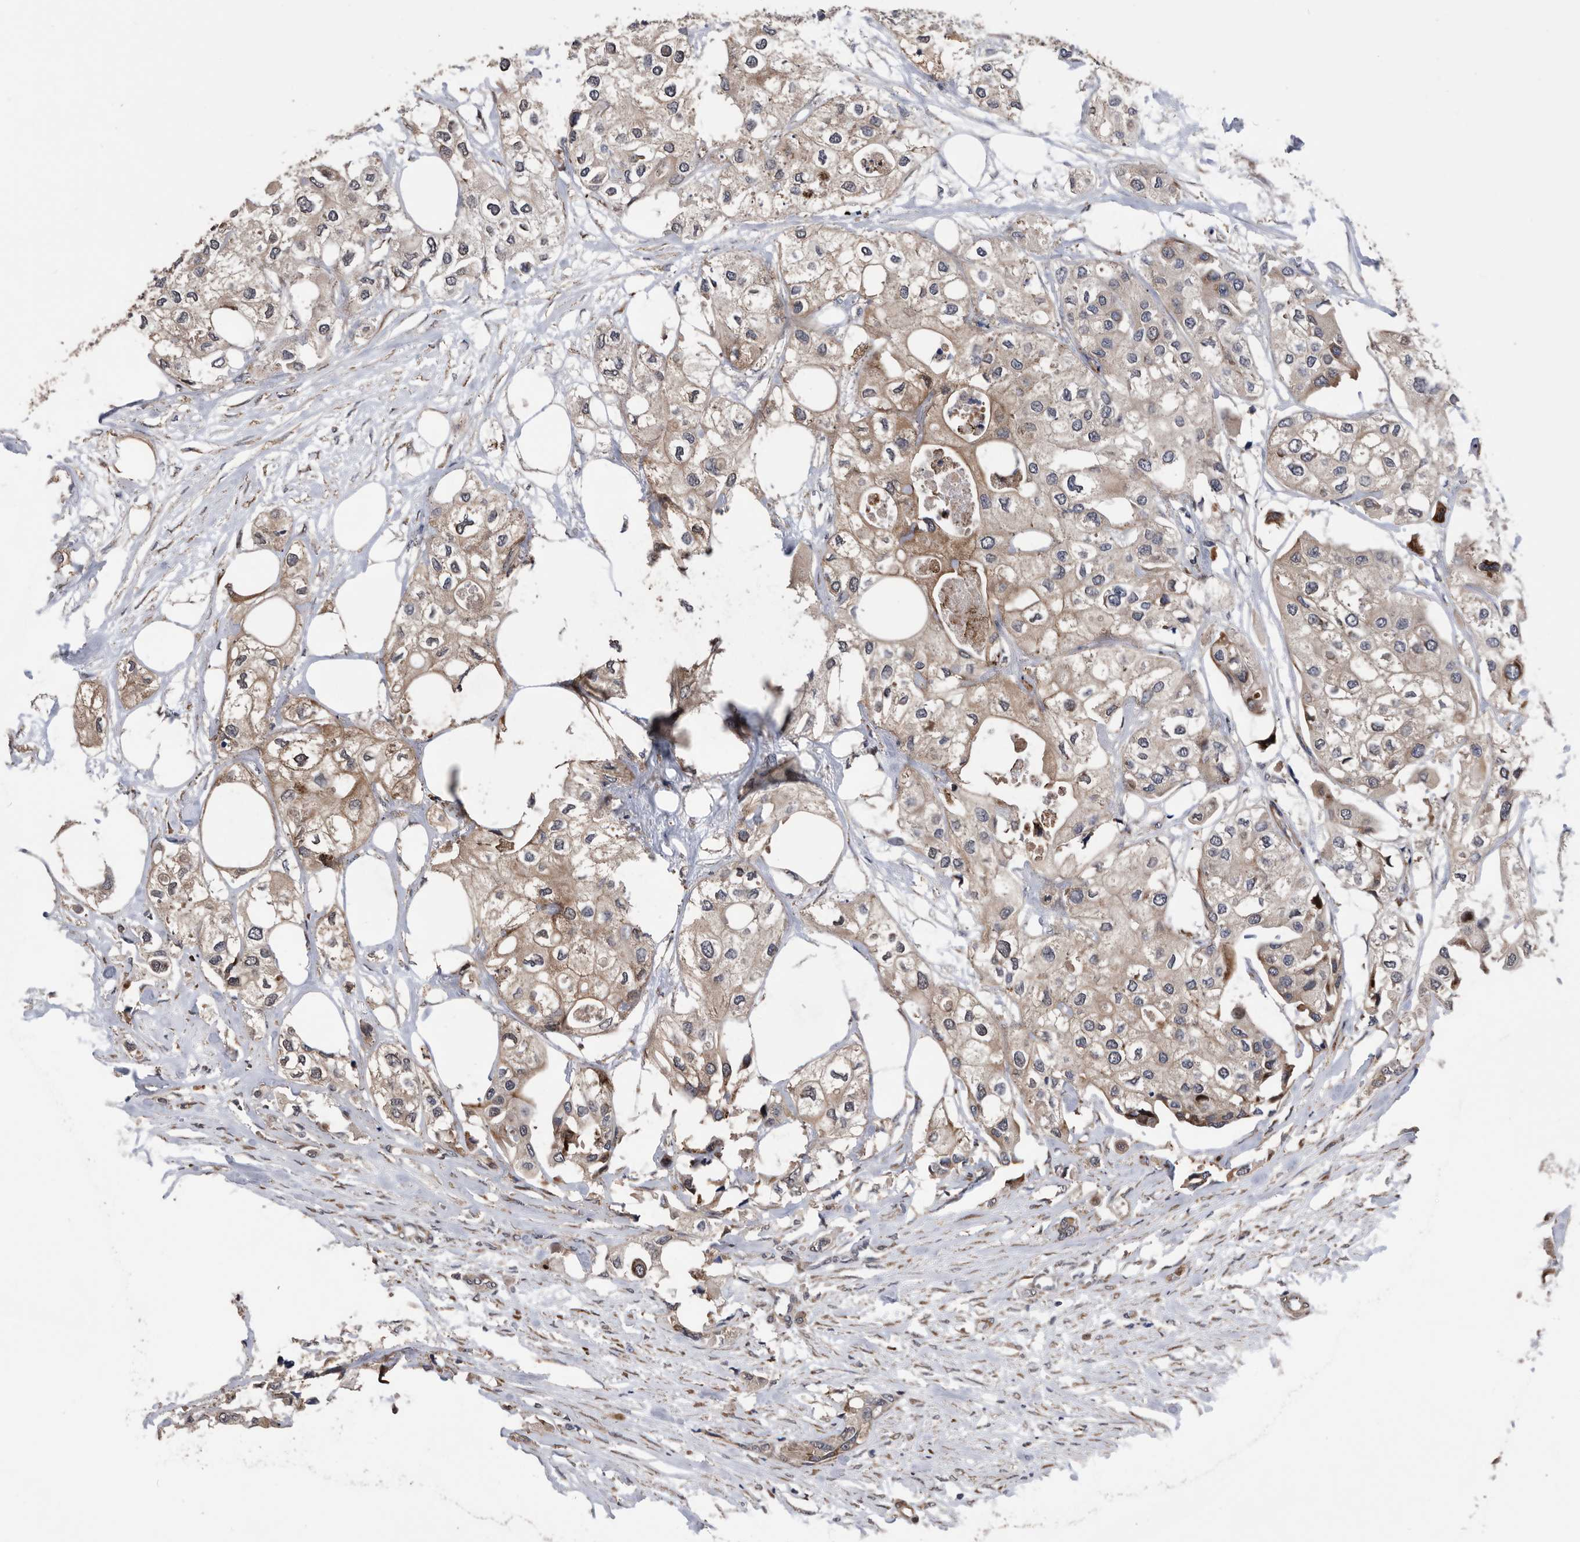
{"staining": {"intensity": "weak", "quantity": "25%-75%", "location": "cytoplasmic/membranous"}, "tissue": "urothelial cancer", "cell_type": "Tumor cells", "image_type": "cancer", "snomed": [{"axis": "morphology", "description": "Urothelial carcinoma, High grade"}, {"axis": "topography", "description": "Urinary bladder"}], "caption": "The histopathology image demonstrates staining of urothelial cancer, revealing weak cytoplasmic/membranous protein staining (brown color) within tumor cells.", "gene": "SERINC2", "patient": {"sex": "male", "age": 64}}